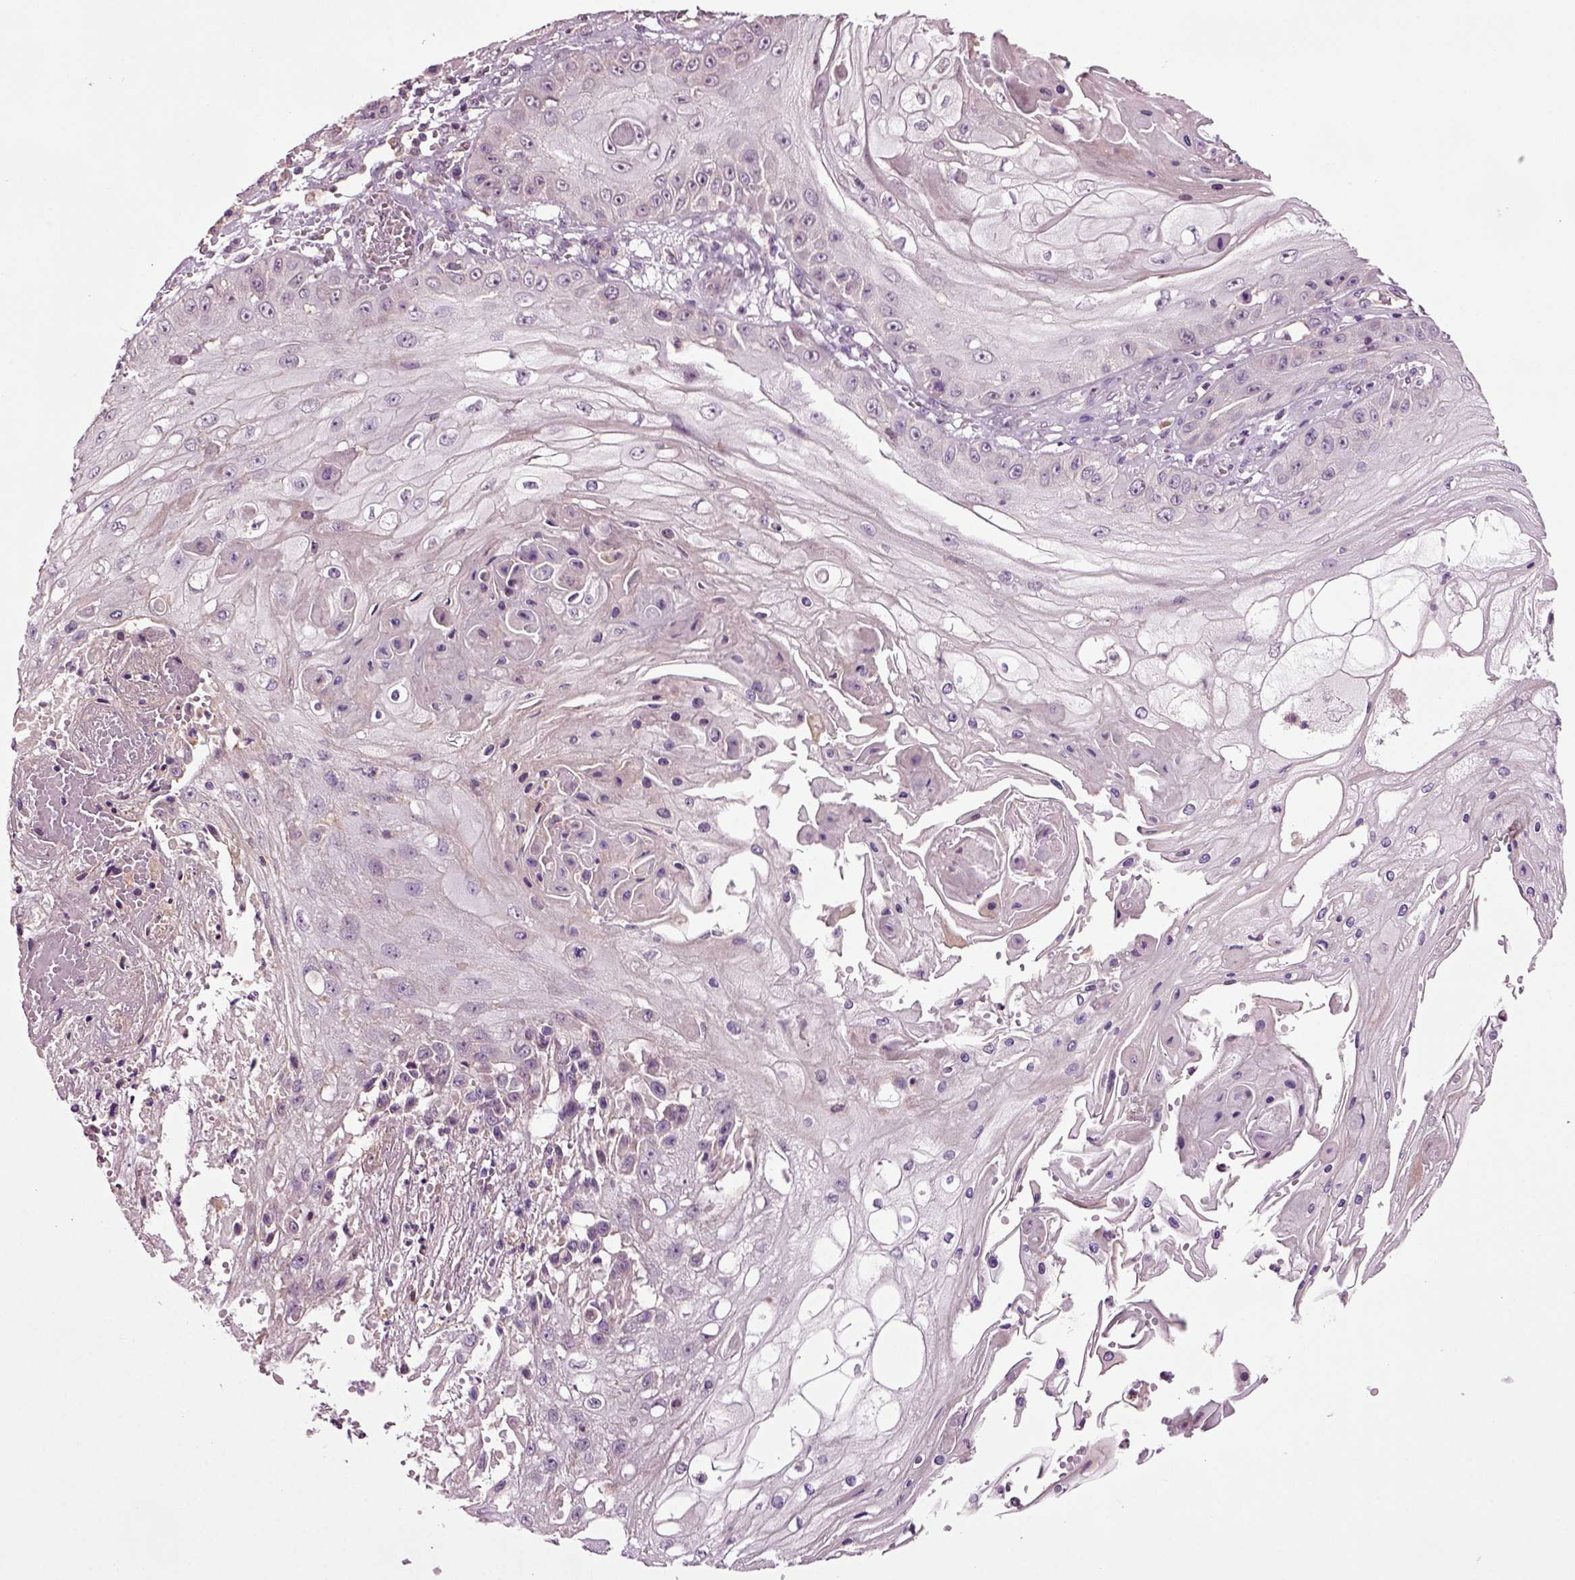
{"staining": {"intensity": "negative", "quantity": "none", "location": "none"}, "tissue": "skin cancer", "cell_type": "Tumor cells", "image_type": "cancer", "snomed": [{"axis": "morphology", "description": "Squamous cell carcinoma, NOS"}, {"axis": "topography", "description": "Skin"}], "caption": "Photomicrograph shows no significant protein expression in tumor cells of skin squamous cell carcinoma.", "gene": "HAGHL", "patient": {"sex": "male", "age": 70}}